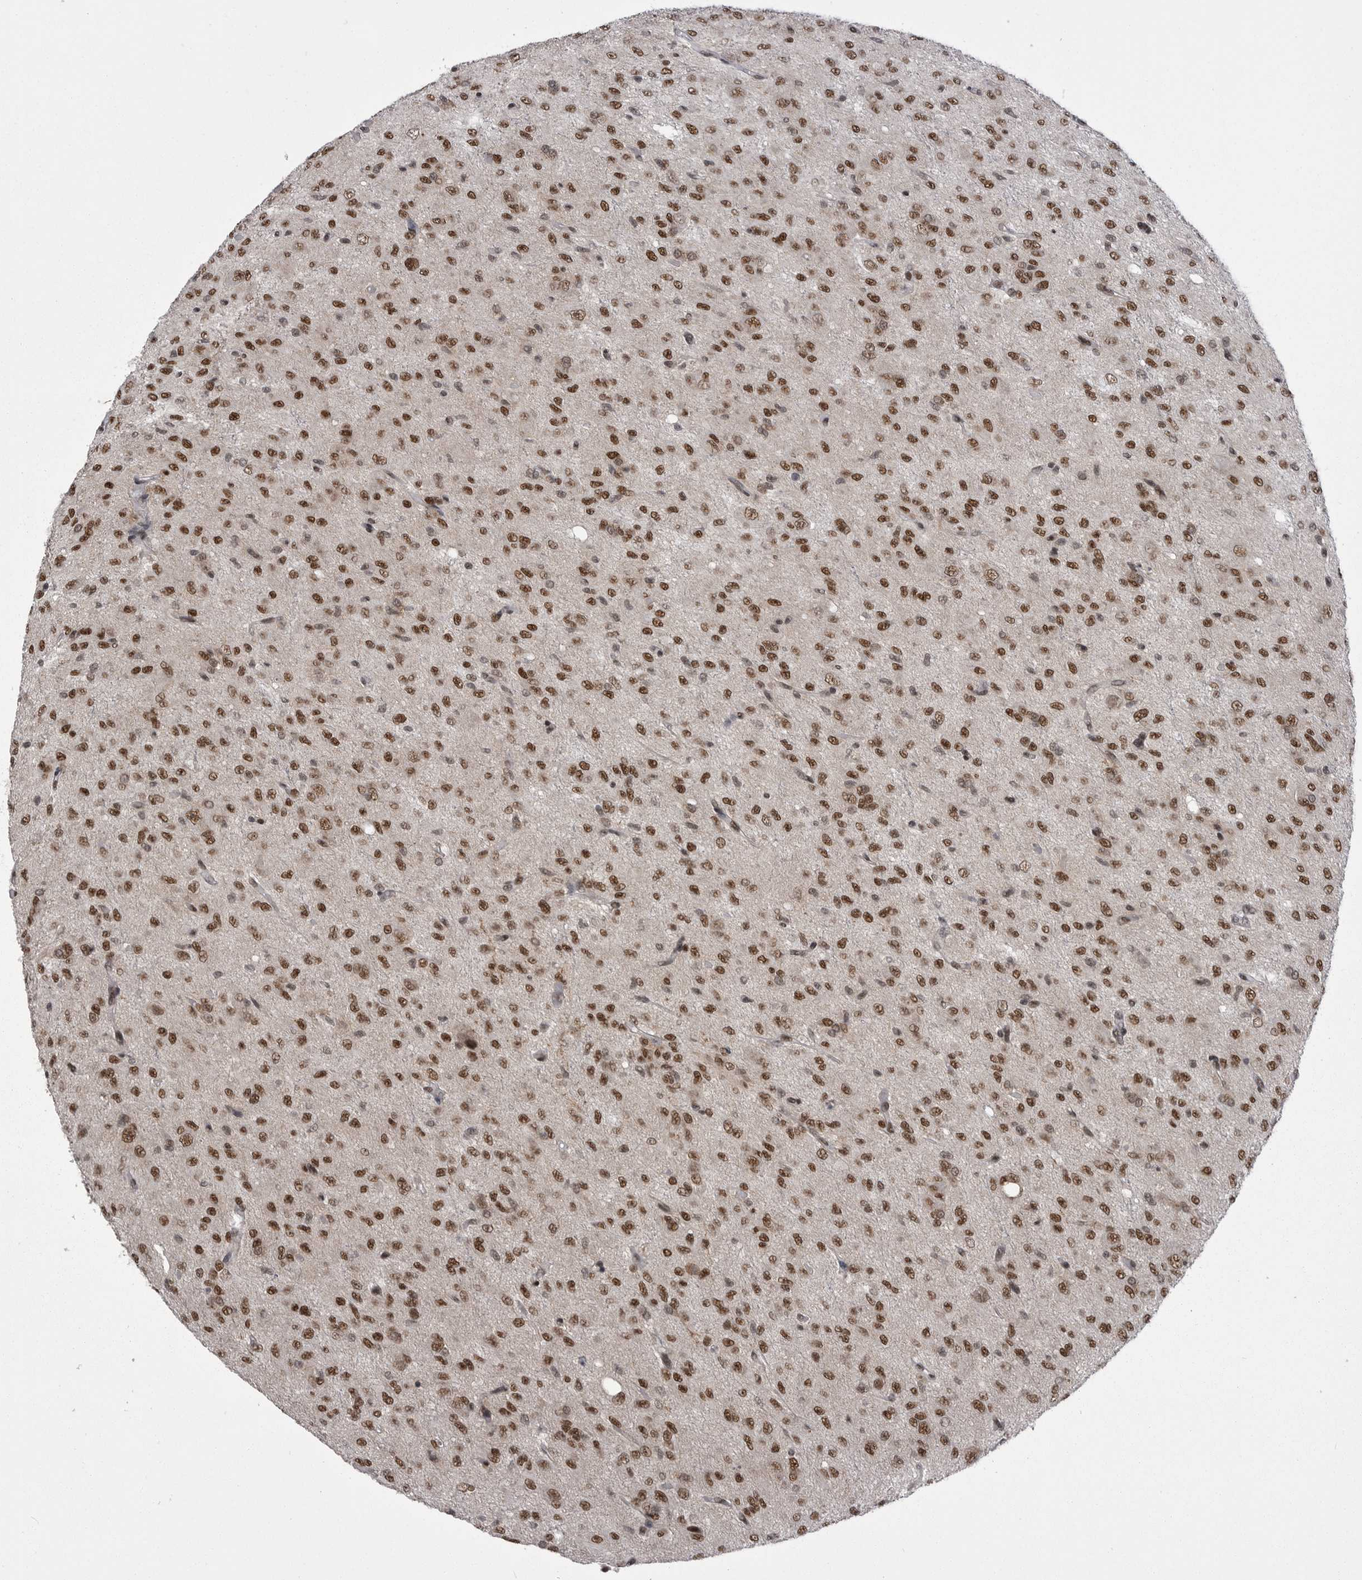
{"staining": {"intensity": "strong", "quantity": ">75%", "location": "nuclear"}, "tissue": "glioma", "cell_type": "Tumor cells", "image_type": "cancer", "snomed": [{"axis": "morphology", "description": "Glioma, malignant, High grade"}, {"axis": "topography", "description": "Brain"}], "caption": "Immunohistochemistry (IHC) (DAB (3,3'-diaminobenzidine)) staining of human glioma exhibits strong nuclear protein positivity in approximately >75% of tumor cells.", "gene": "MEPCE", "patient": {"sex": "female", "age": 59}}